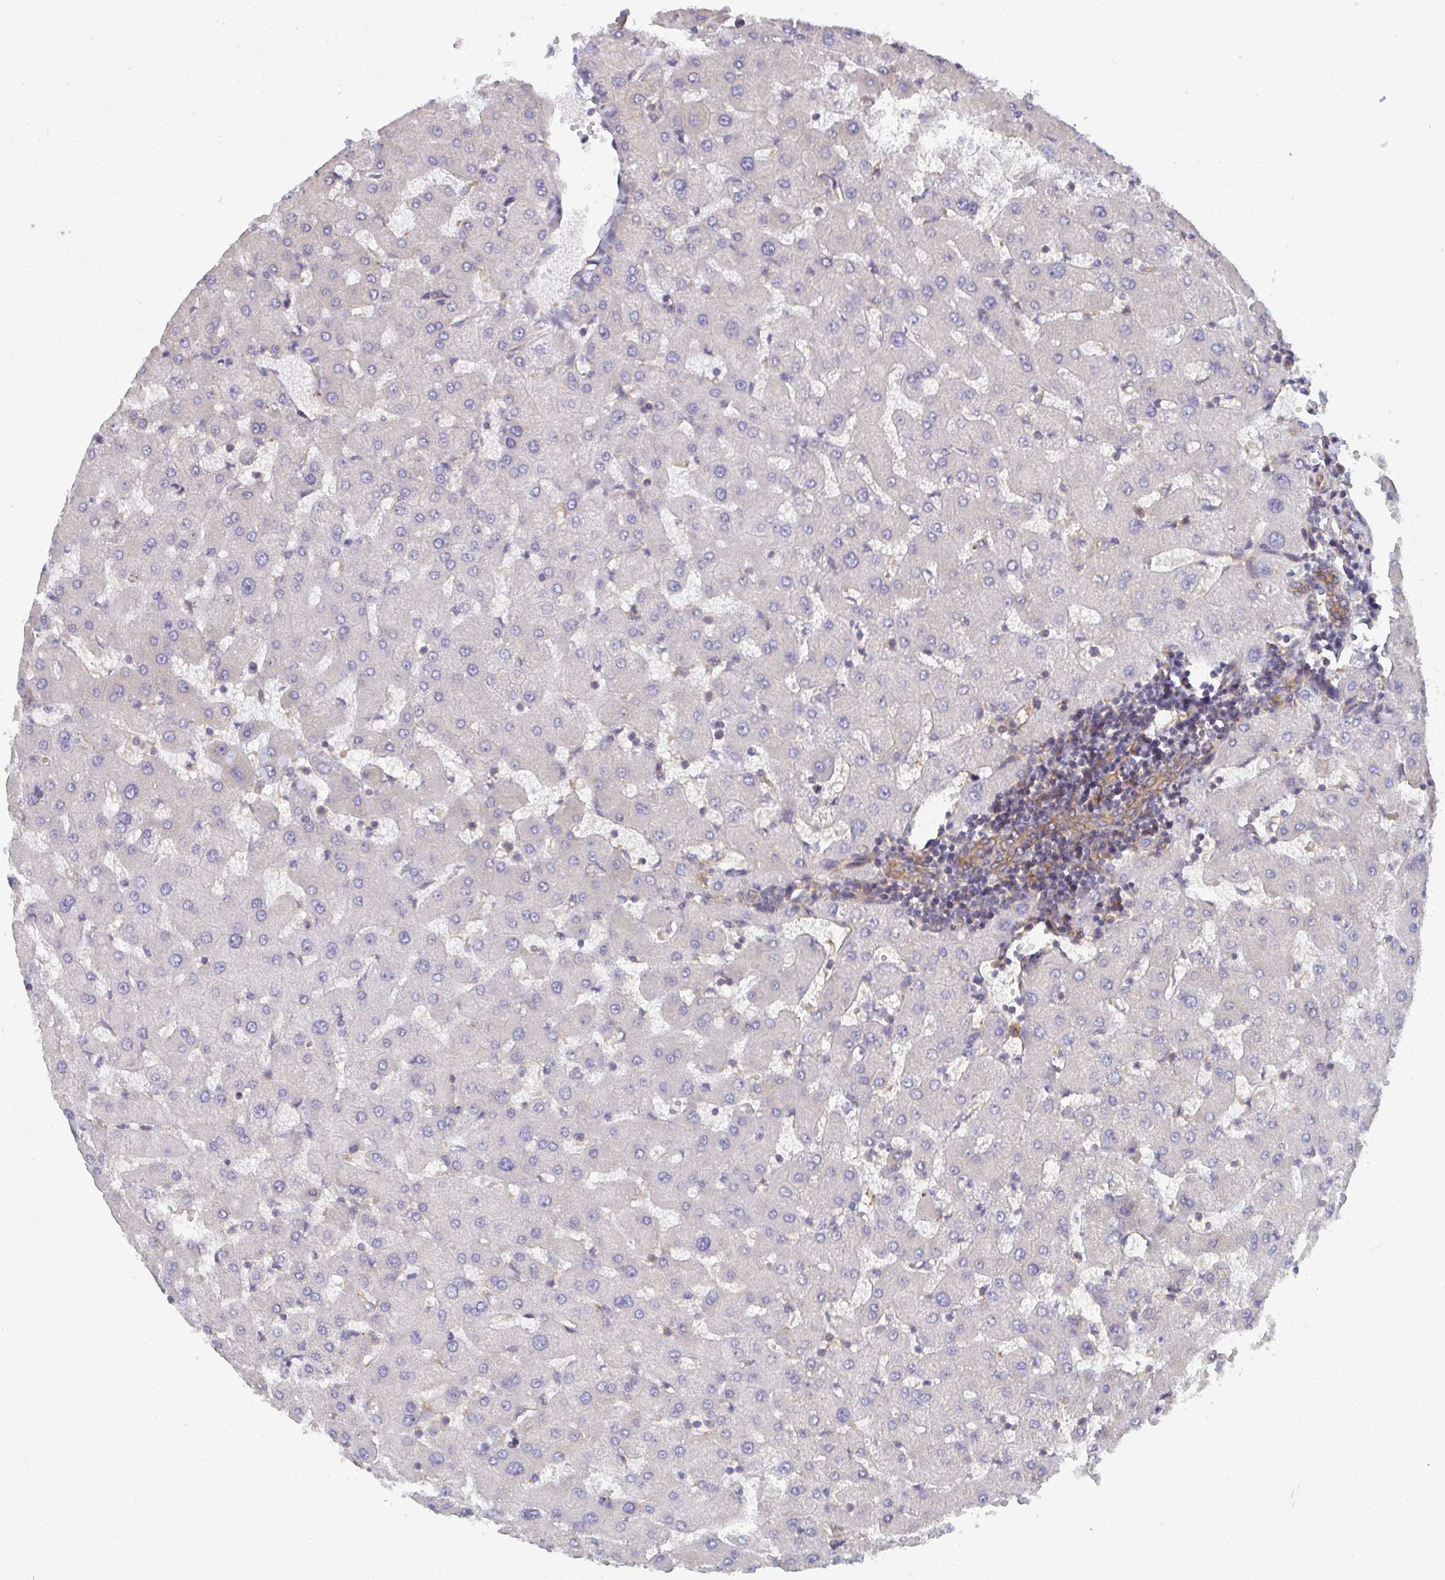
{"staining": {"intensity": "moderate", "quantity": ">75%", "location": "cytoplasmic/membranous"}, "tissue": "liver", "cell_type": "Cholangiocytes", "image_type": "normal", "snomed": [{"axis": "morphology", "description": "Normal tissue, NOS"}, {"axis": "topography", "description": "Liver"}], "caption": "IHC (DAB (3,3'-diaminobenzidine)) staining of unremarkable human liver displays moderate cytoplasmic/membranous protein positivity in about >75% of cholangiocytes.", "gene": "DYNC1I2", "patient": {"sex": "female", "age": 63}}